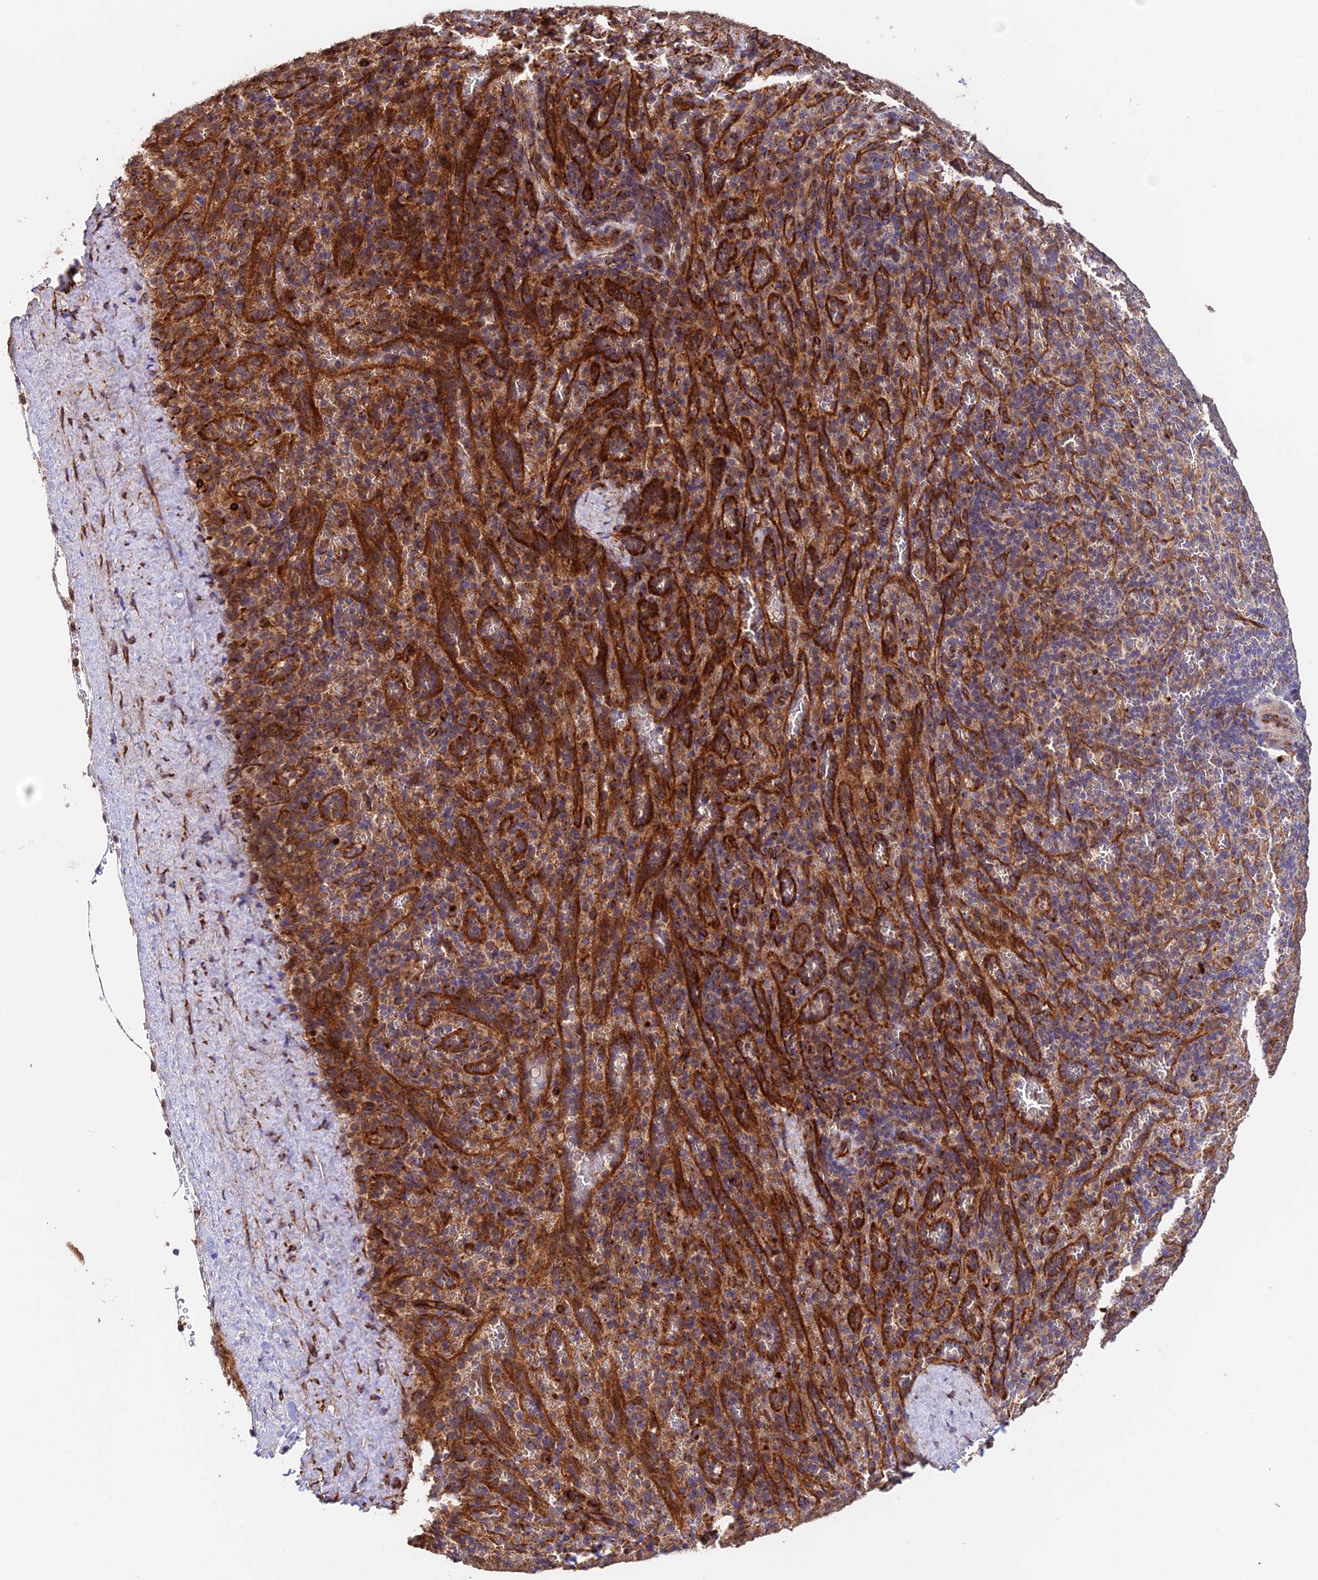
{"staining": {"intensity": "strong", "quantity": "<25%", "location": "cytoplasmic/membranous"}, "tissue": "spleen", "cell_type": "Cells in red pulp", "image_type": "normal", "snomed": [{"axis": "morphology", "description": "Normal tissue, NOS"}, {"axis": "topography", "description": "Spleen"}], "caption": "Immunohistochemistry of normal human spleen demonstrates medium levels of strong cytoplasmic/membranous positivity in about <25% of cells in red pulp. (Brightfield microscopy of DAB IHC at high magnification).", "gene": "EMC3", "patient": {"sex": "female", "age": 21}}